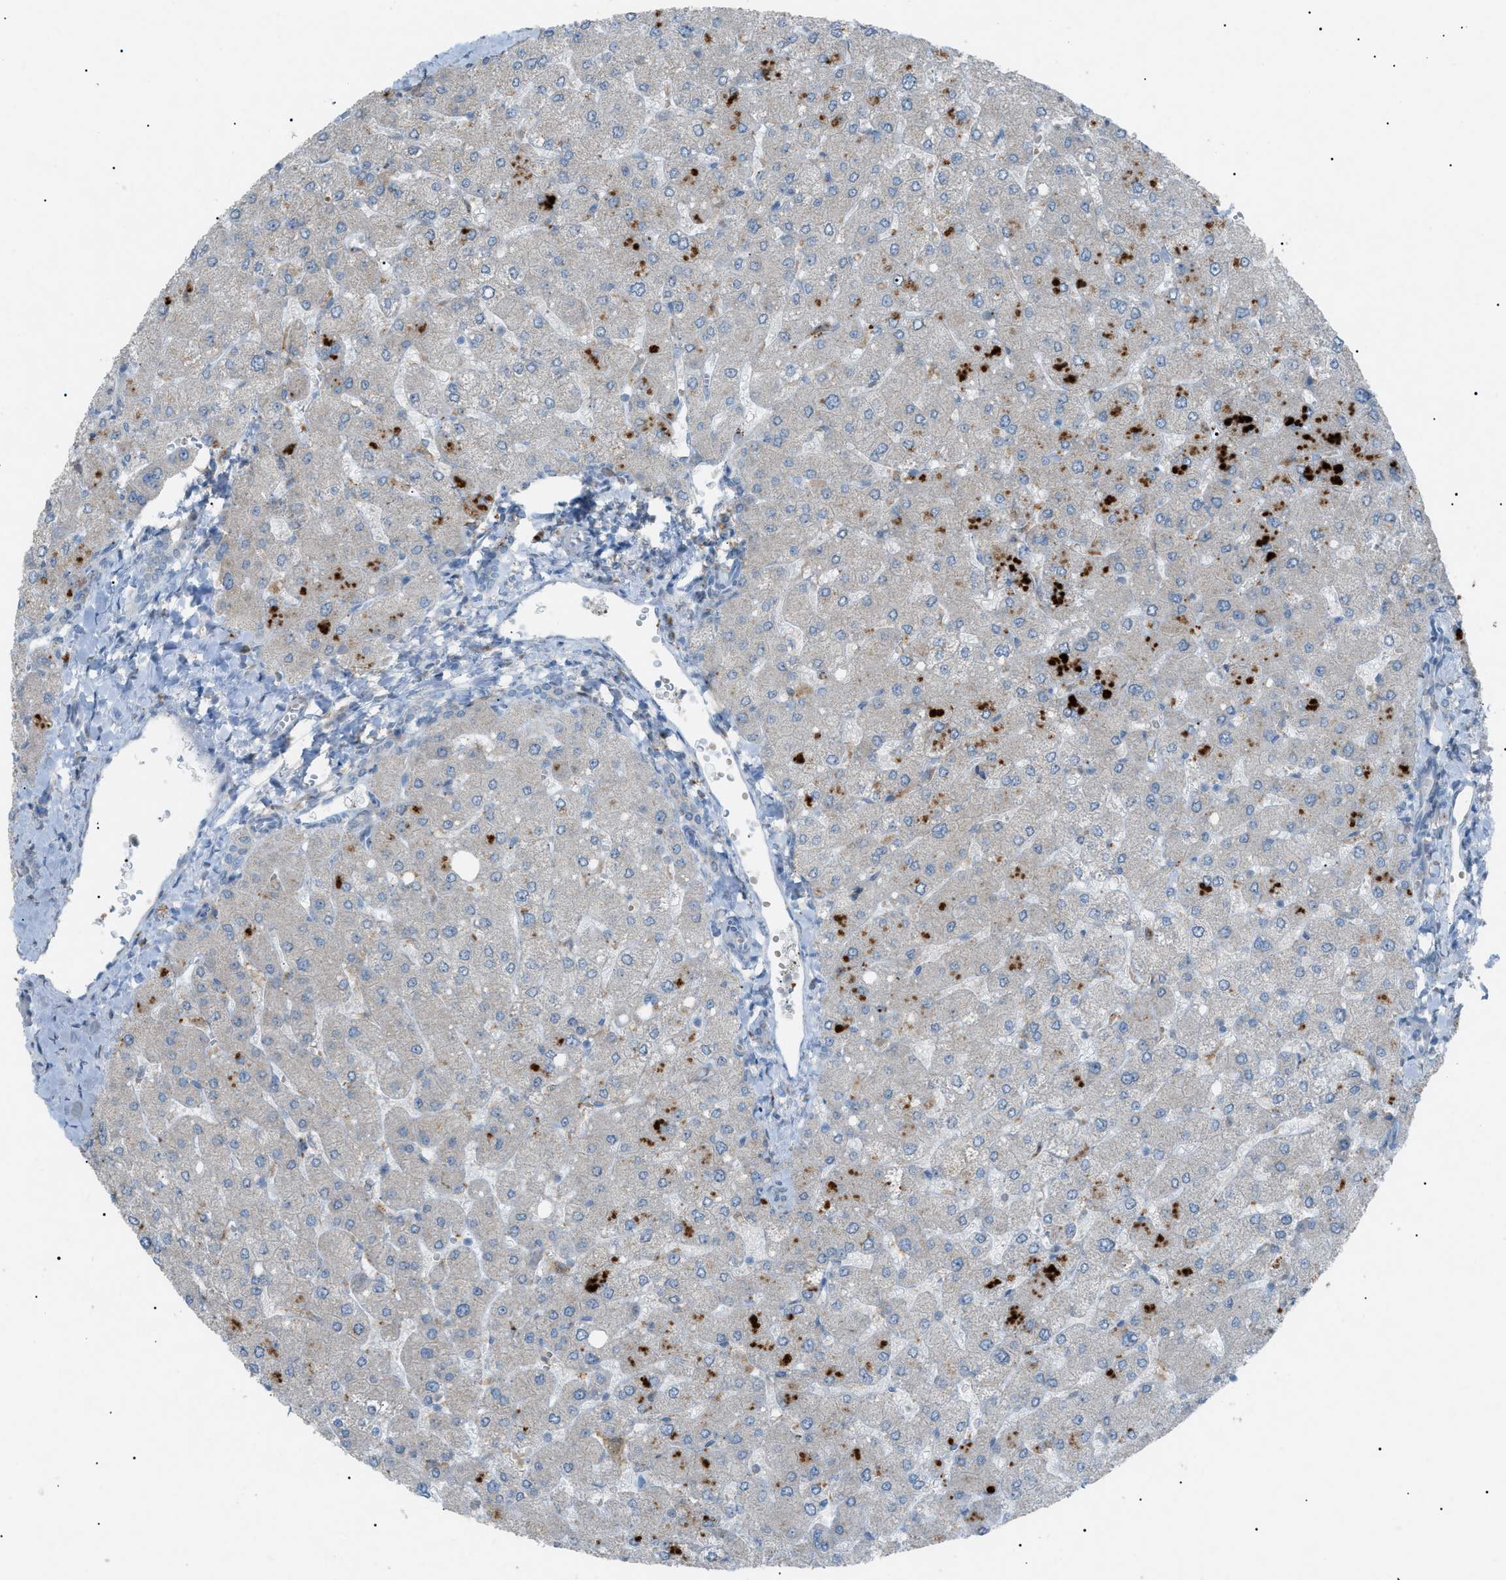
{"staining": {"intensity": "negative", "quantity": "none", "location": "none"}, "tissue": "liver", "cell_type": "Cholangiocytes", "image_type": "normal", "snomed": [{"axis": "morphology", "description": "Normal tissue, NOS"}, {"axis": "topography", "description": "Liver"}], "caption": "The micrograph displays no staining of cholangiocytes in normal liver.", "gene": "BTK", "patient": {"sex": "male", "age": 55}}